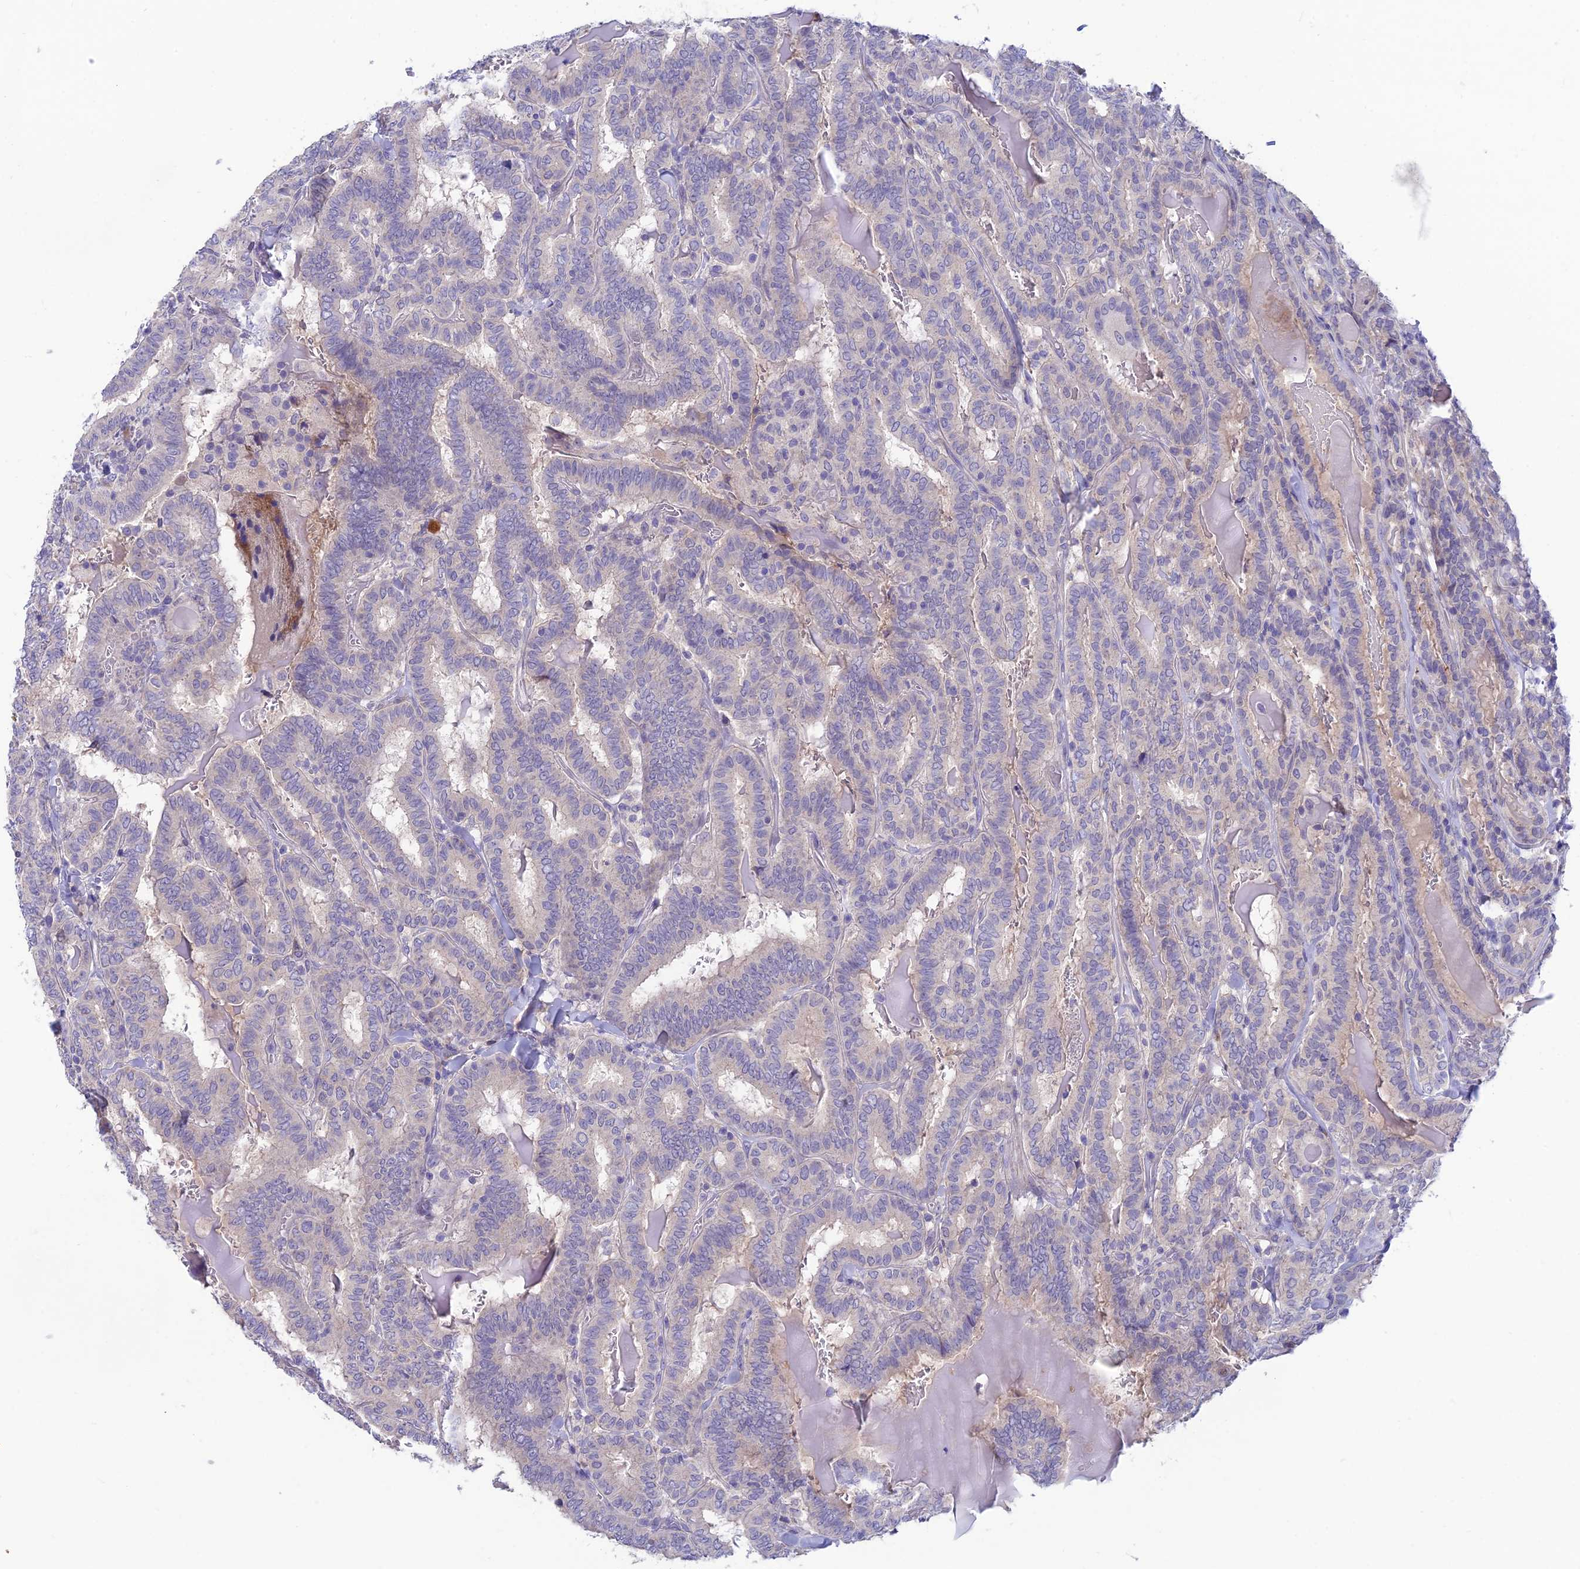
{"staining": {"intensity": "negative", "quantity": "none", "location": "none"}, "tissue": "thyroid cancer", "cell_type": "Tumor cells", "image_type": "cancer", "snomed": [{"axis": "morphology", "description": "Papillary adenocarcinoma, NOS"}, {"axis": "topography", "description": "Thyroid gland"}], "caption": "Immunohistochemistry of human thyroid cancer reveals no staining in tumor cells. (Brightfield microscopy of DAB immunohistochemistry (IHC) at high magnification).", "gene": "XPO7", "patient": {"sex": "female", "age": 72}}